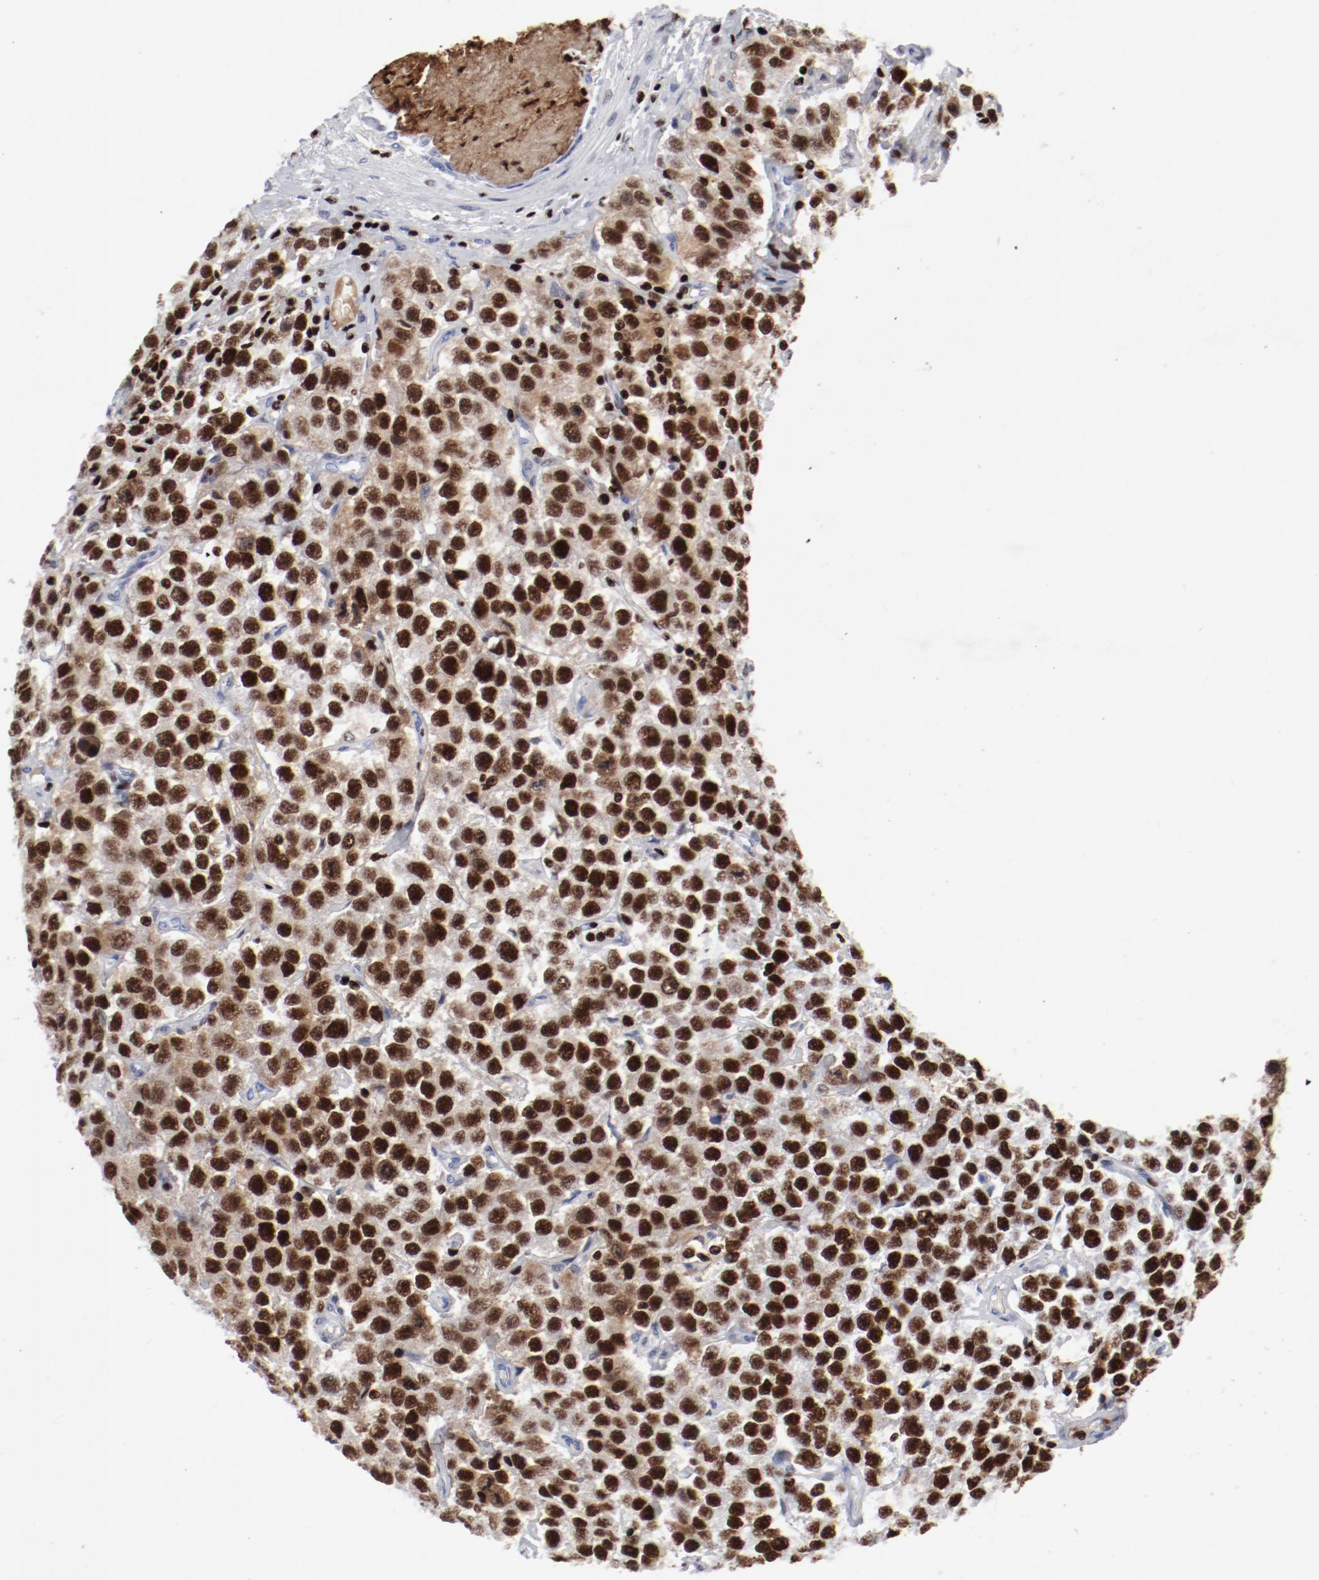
{"staining": {"intensity": "moderate", "quantity": ">75%", "location": "cytoplasmic/membranous,nuclear"}, "tissue": "testis cancer", "cell_type": "Tumor cells", "image_type": "cancer", "snomed": [{"axis": "morphology", "description": "Seminoma, NOS"}, {"axis": "topography", "description": "Testis"}], "caption": "Tumor cells reveal moderate cytoplasmic/membranous and nuclear expression in about >75% of cells in testis cancer. (DAB (3,3'-diaminobenzidine) = brown stain, brightfield microscopy at high magnification).", "gene": "SMARCC2", "patient": {"sex": "male", "age": 52}}